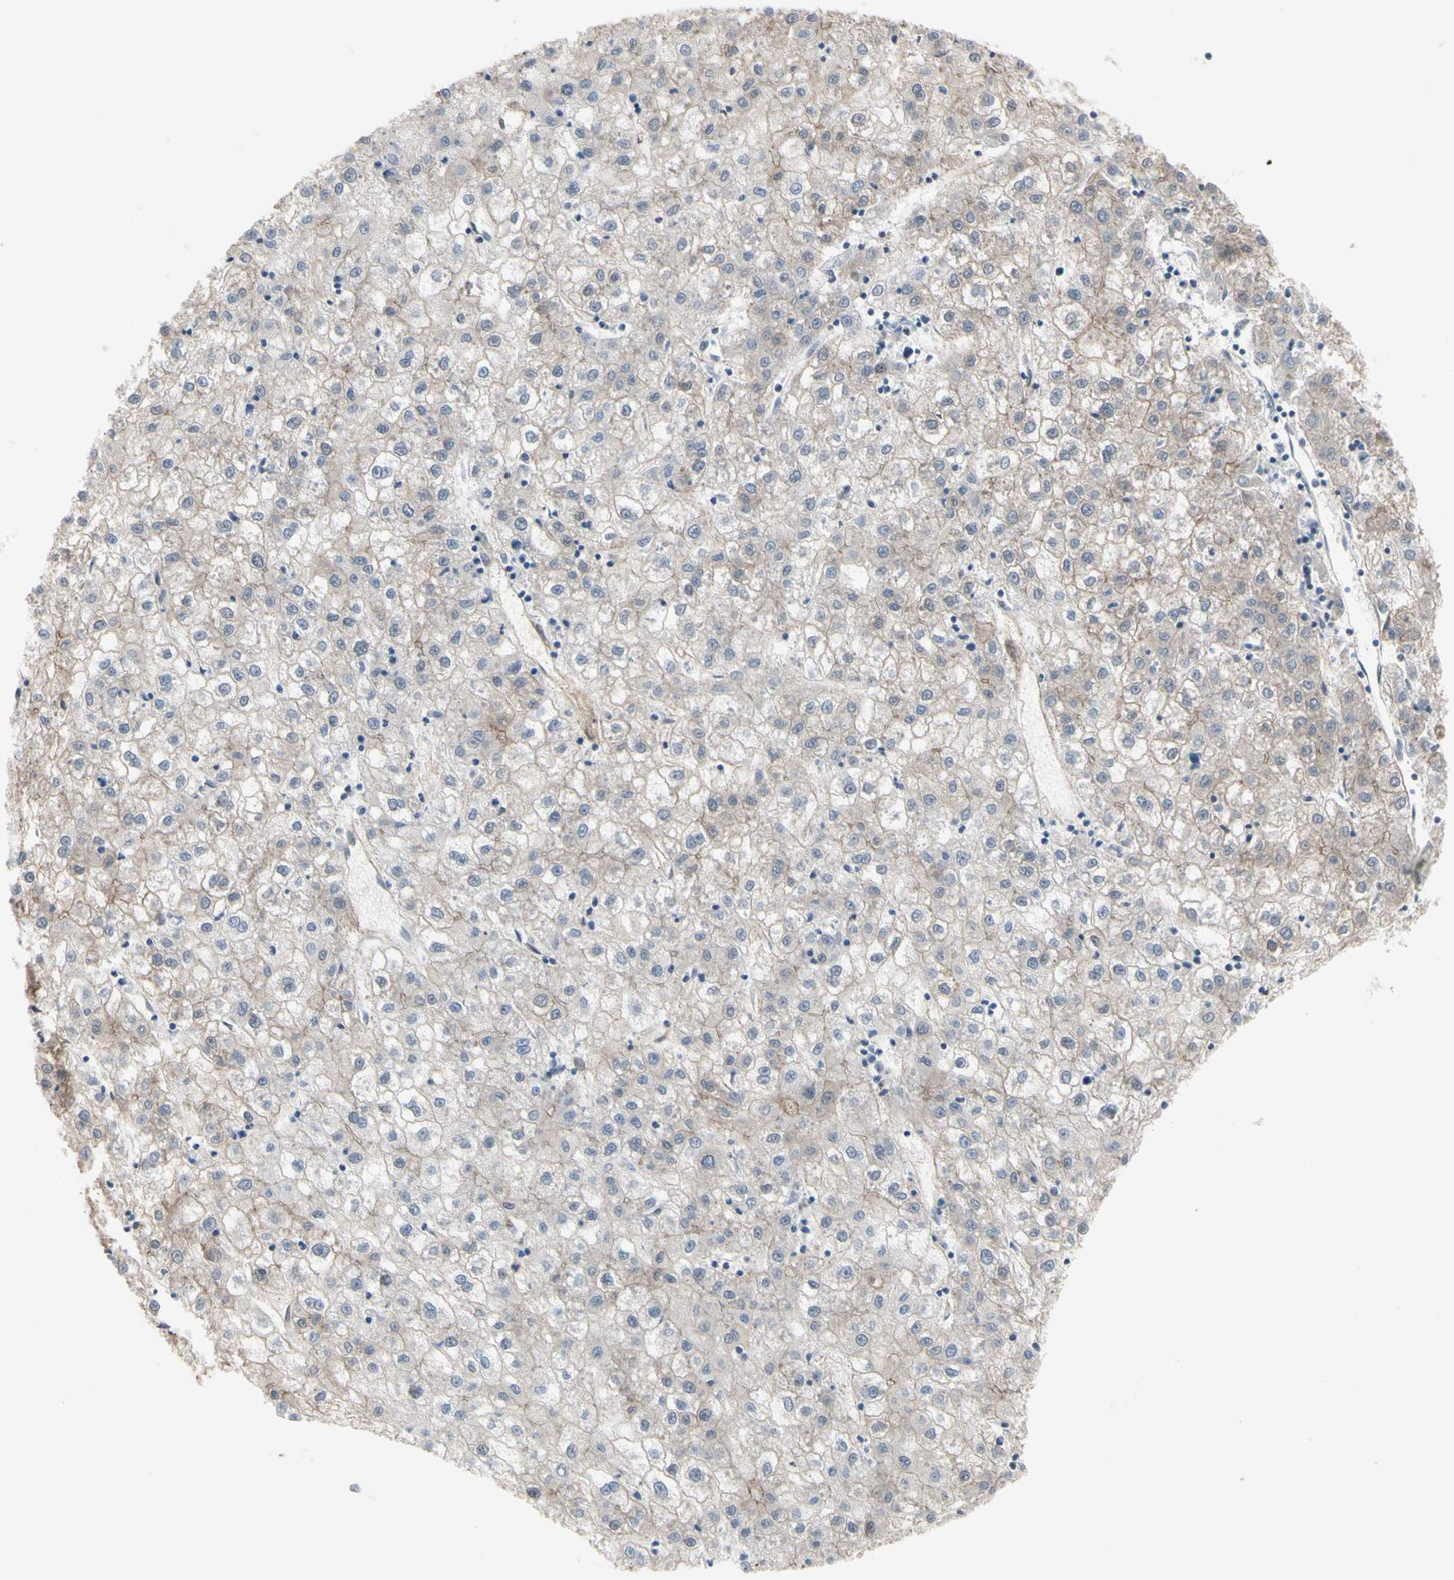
{"staining": {"intensity": "weak", "quantity": "25%-75%", "location": "cytoplasmic/membranous"}, "tissue": "liver cancer", "cell_type": "Tumor cells", "image_type": "cancer", "snomed": [{"axis": "morphology", "description": "Carcinoma, Hepatocellular, NOS"}, {"axis": "topography", "description": "Liver"}], "caption": "DAB immunohistochemical staining of liver hepatocellular carcinoma shows weak cytoplasmic/membranous protein staining in about 25%-75% of tumor cells.", "gene": "CTTNBP2", "patient": {"sex": "male", "age": 72}}